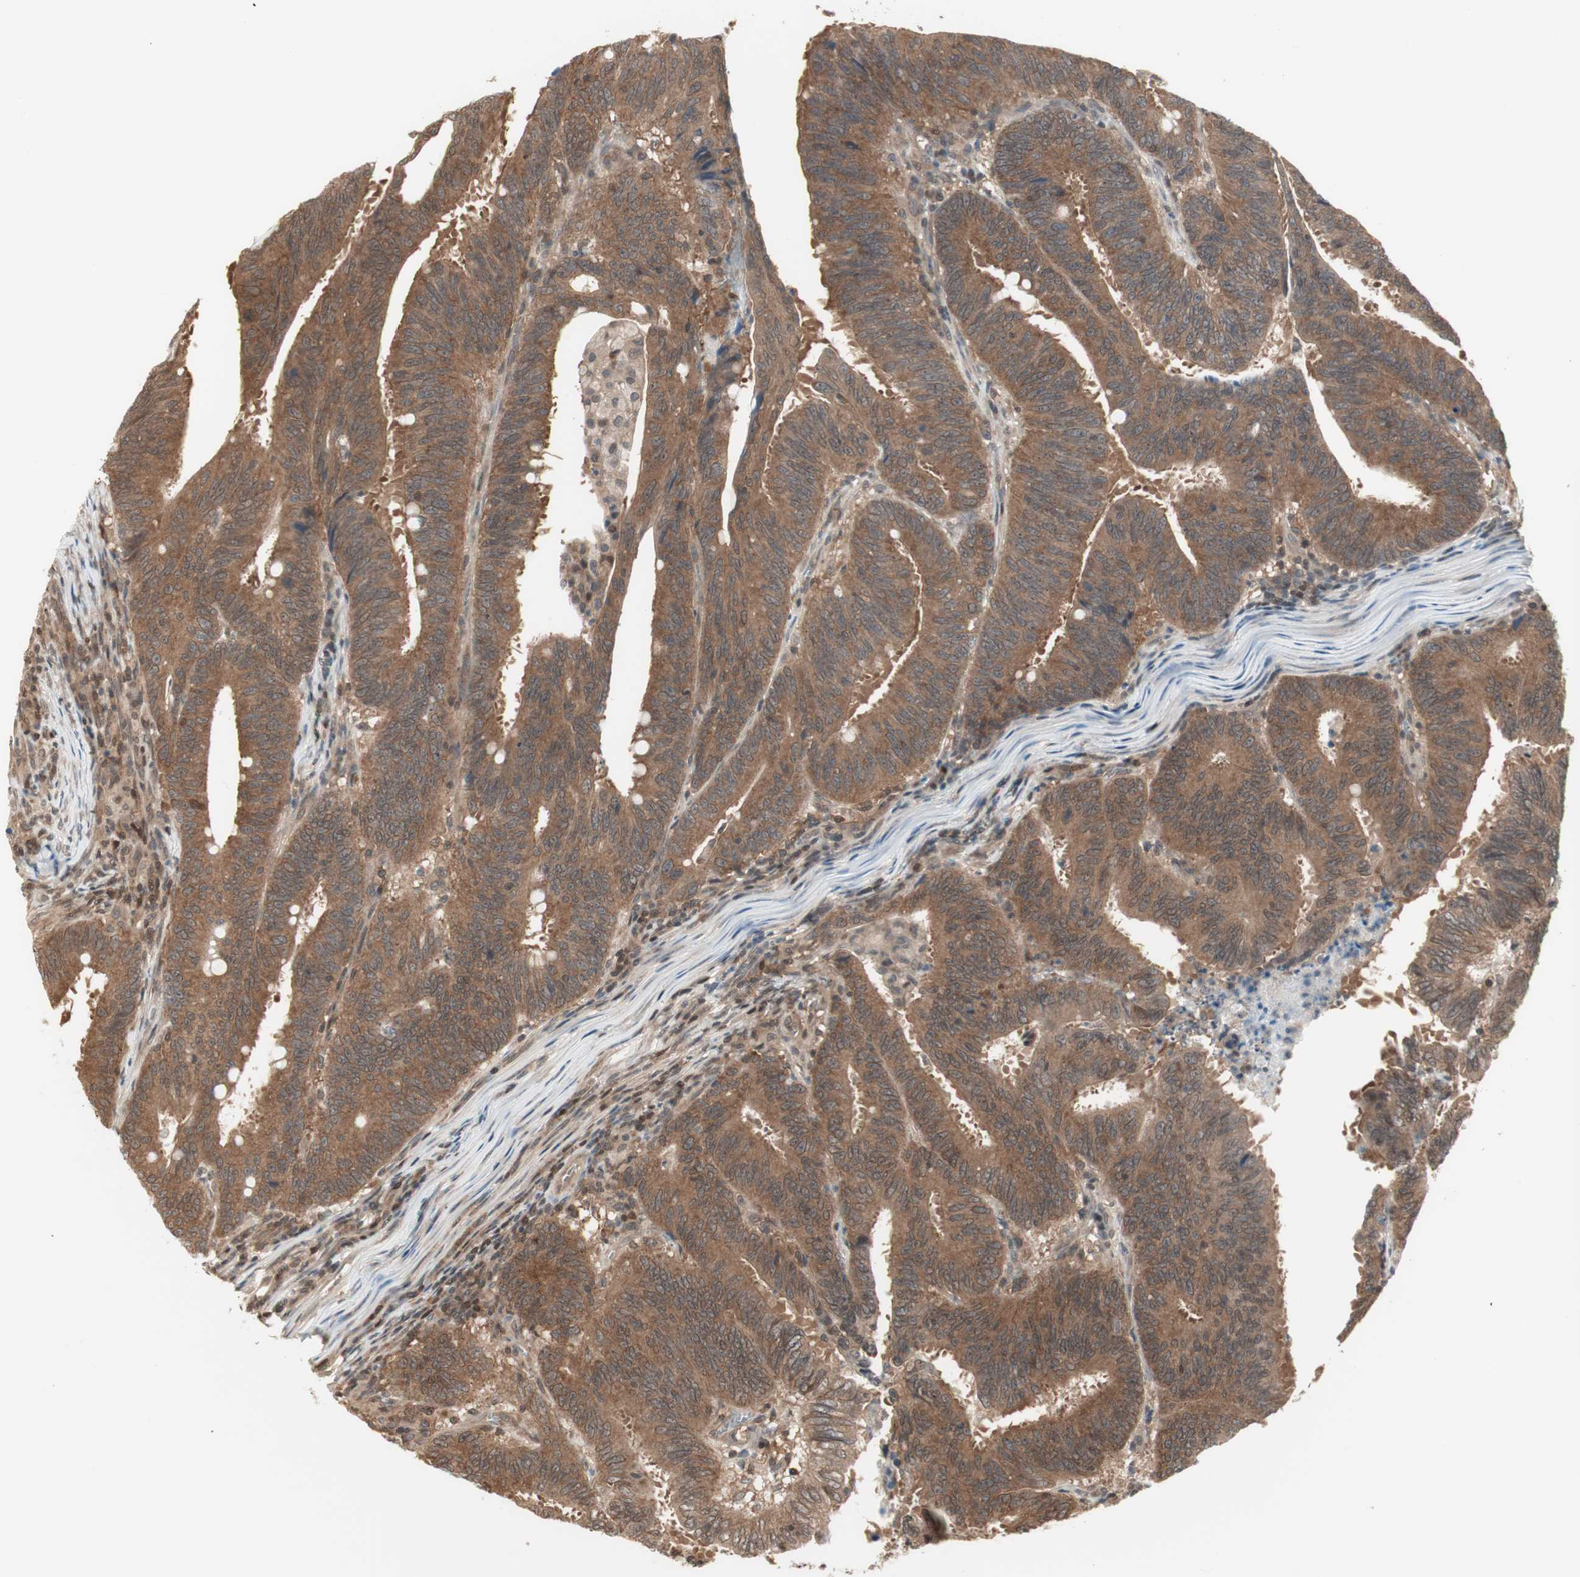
{"staining": {"intensity": "moderate", "quantity": ">75%", "location": "cytoplasmic/membranous"}, "tissue": "colorectal cancer", "cell_type": "Tumor cells", "image_type": "cancer", "snomed": [{"axis": "morphology", "description": "Adenocarcinoma, NOS"}, {"axis": "topography", "description": "Colon"}], "caption": "The photomicrograph reveals staining of adenocarcinoma (colorectal), revealing moderate cytoplasmic/membranous protein expression (brown color) within tumor cells.", "gene": "UBE2I", "patient": {"sex": "male", "age": 45}}